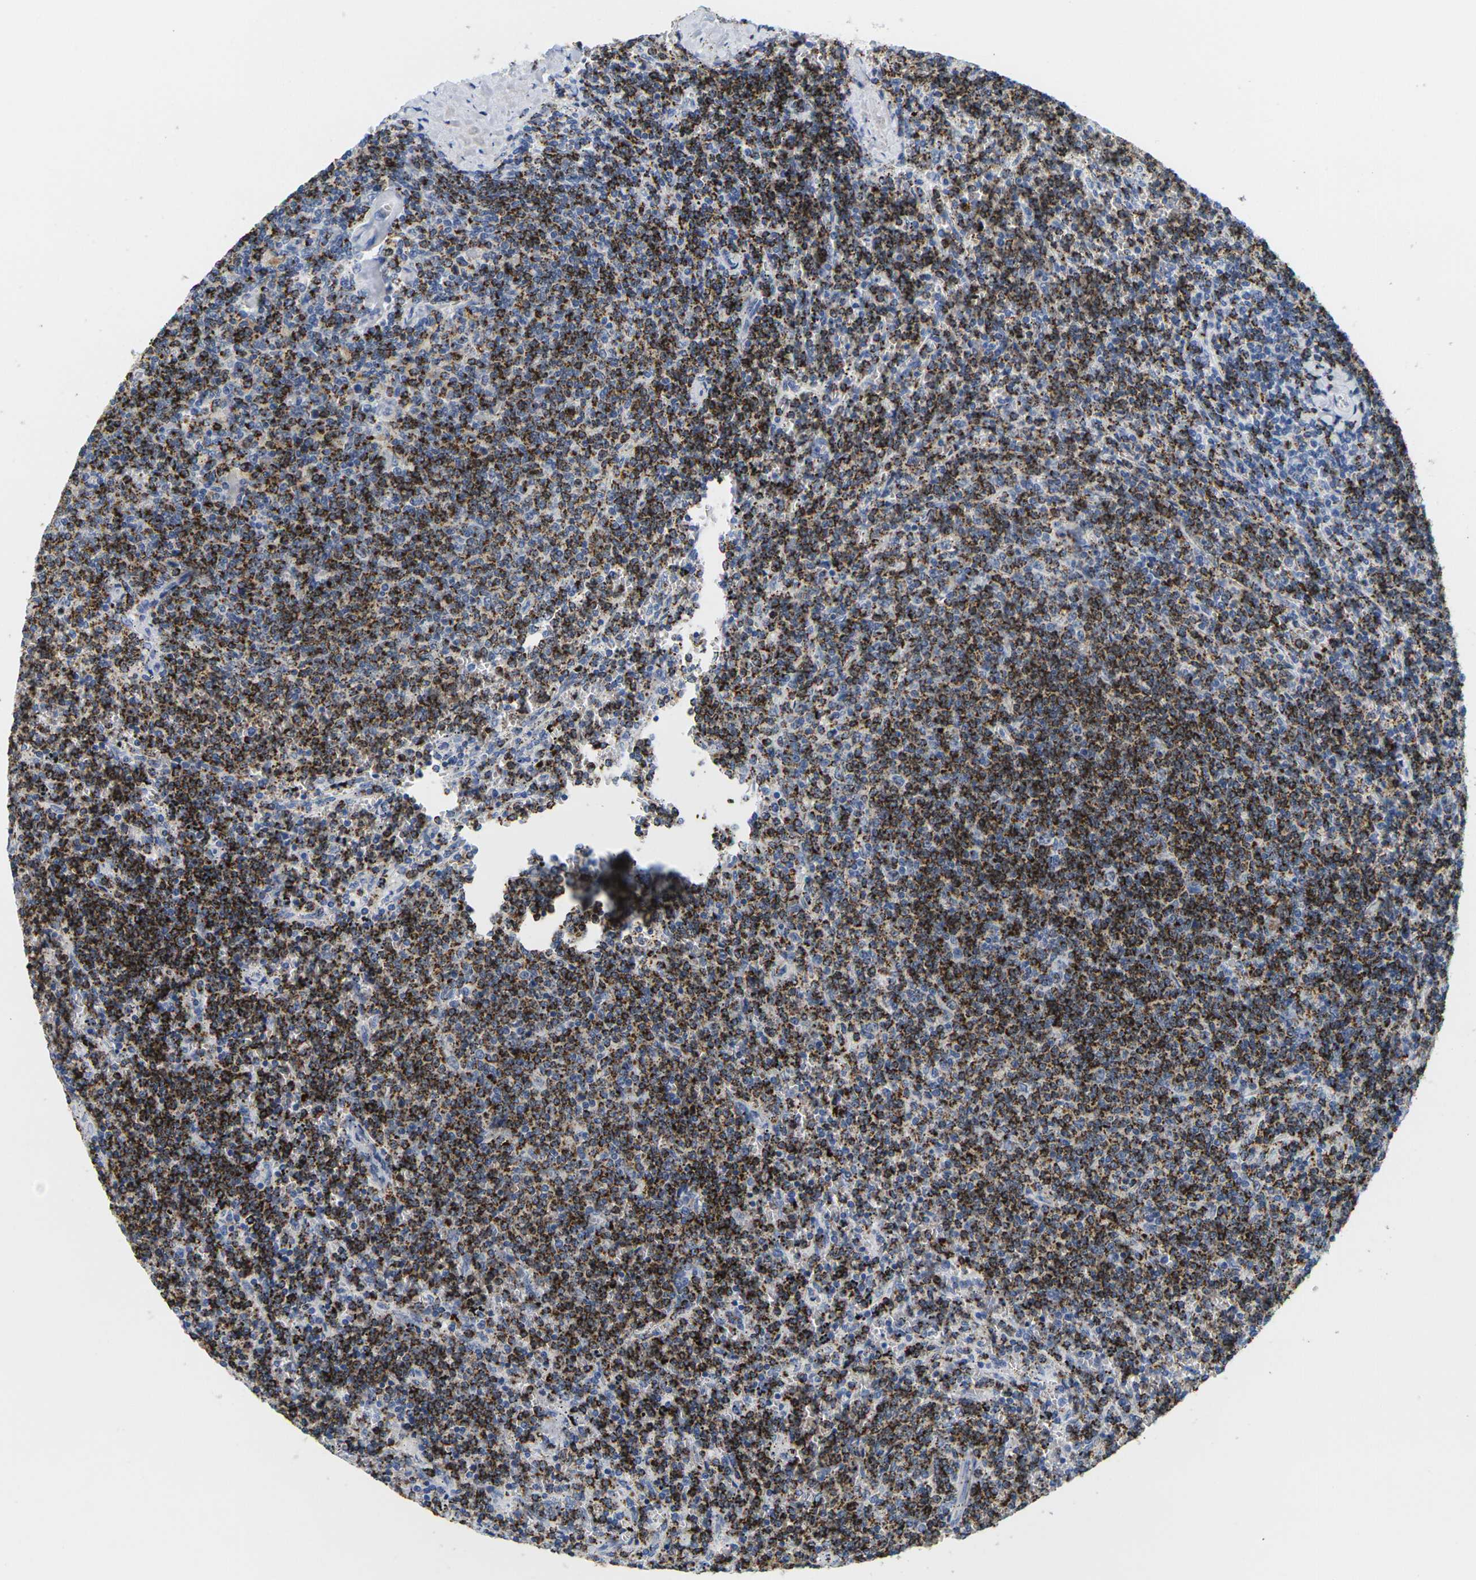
{"staining": {"intensity": "strong", "quantity": ">75%", "location": "cytoplasmic/membranous"}, "tissue": "lymphoma", "cell_type": "Tumor cells", "image_type": "cancer", "snomed": [{"axis": "morphology", "description": "Malignant lymphoma, non-Hodgkin's type, Low grade"}, {"axis": "topography", "description": "Spleen"}], "caption": "This histopathology image shows malignant lymphoma, non-Hodgkin's type (low-grade) stained with IHC to label a protein in brown. The cytoplasmic/membranous of tumor cells show strong positivity for the protein. Nuclei are counter-stained blue.", "gene": "HLA-DOB", "patient": {"sex": "female", "age": 50}}